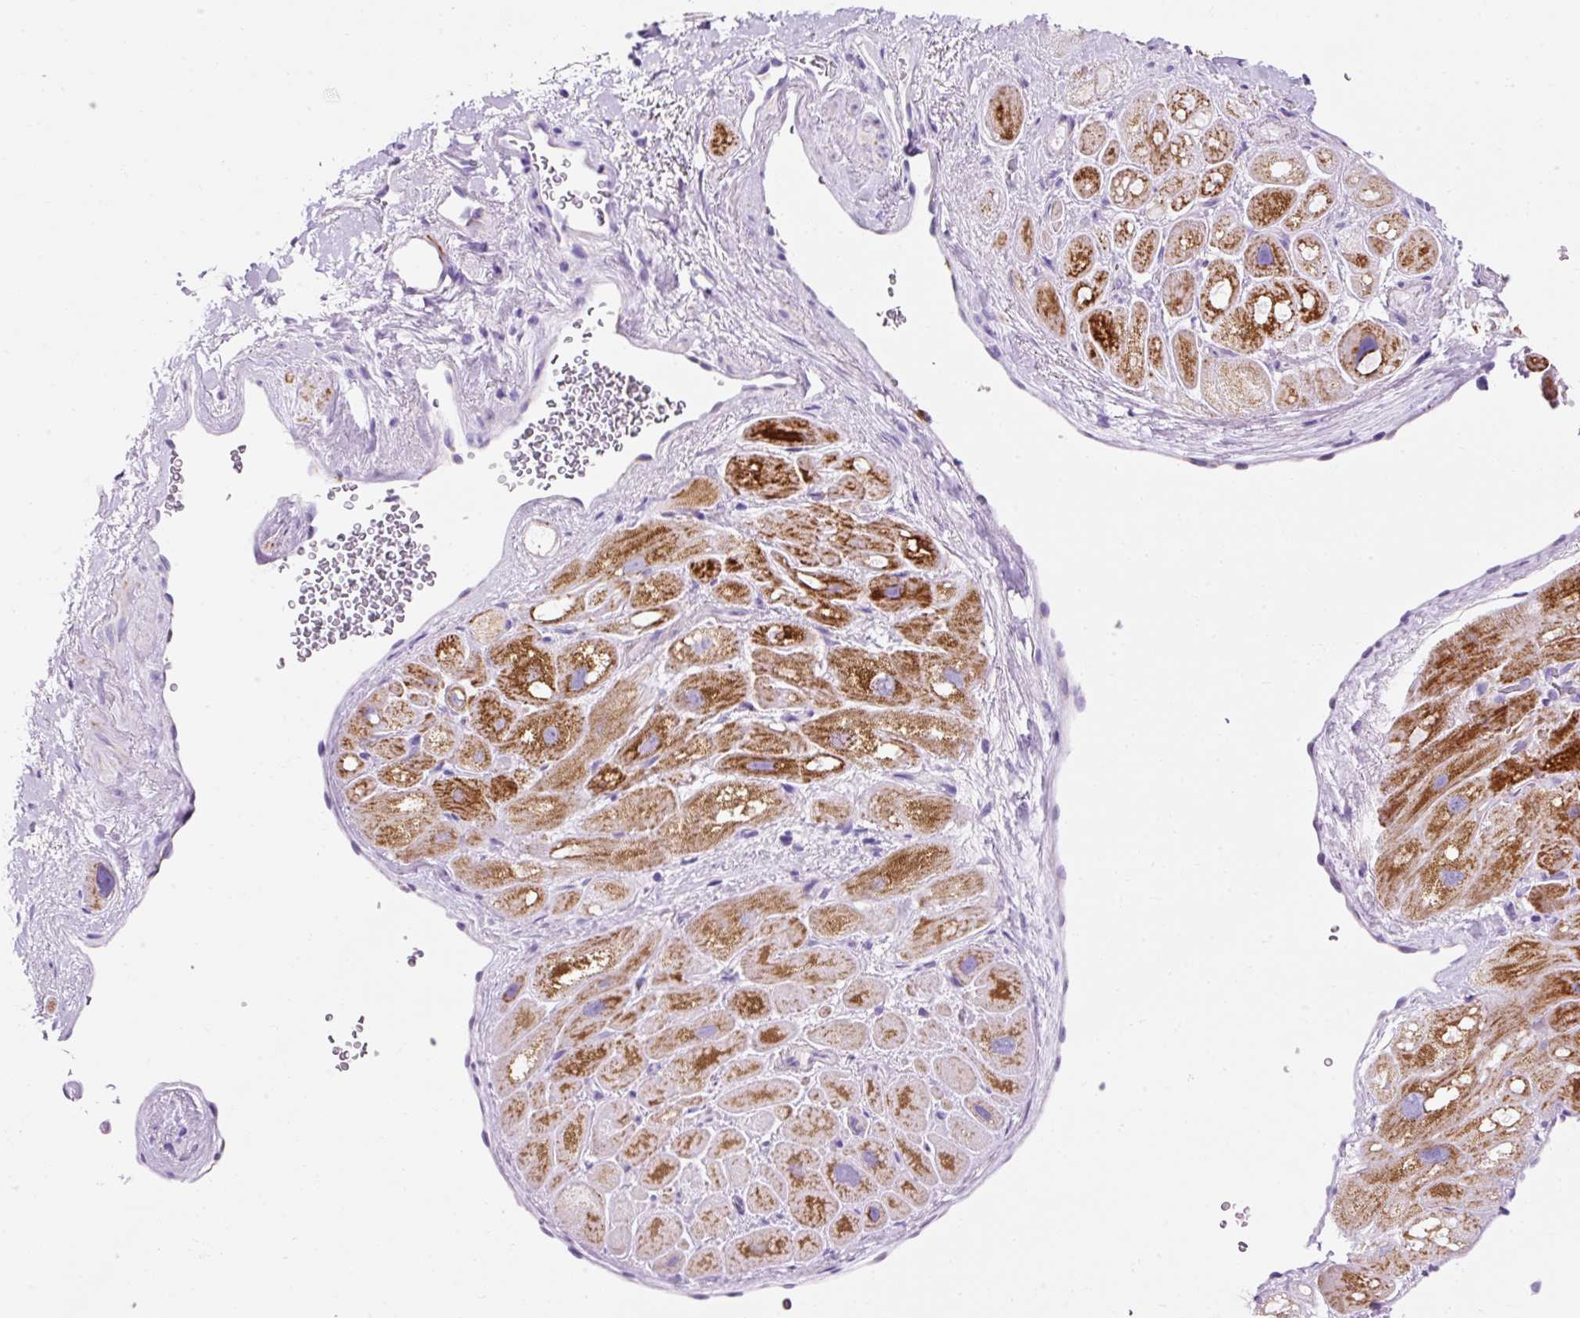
{"staining": {"intensity": "strong", "quantity": ">75%", "location": "cytoplasmic/membranous"}, "tissue": "heart muscle", "cell_type": "Cardiomyocytes", "image_type": "normal", "snomed": [{"axis": "morphology", "description": "Normal tissue, NOS"}, {"axis": "topography", "description": "Heart"}], "caption": "Immunohistochemical staining of benign heart muscle reveals strong cytoplasmic/membranous protein staining in about >75% of cardiomyocytes. (DAB (3,3'-diaminobenzidine) IHC with brightfield microscopy, high magnification).", "gene": "PLPP2", "patient": {"sex": "male", "age": 49}}